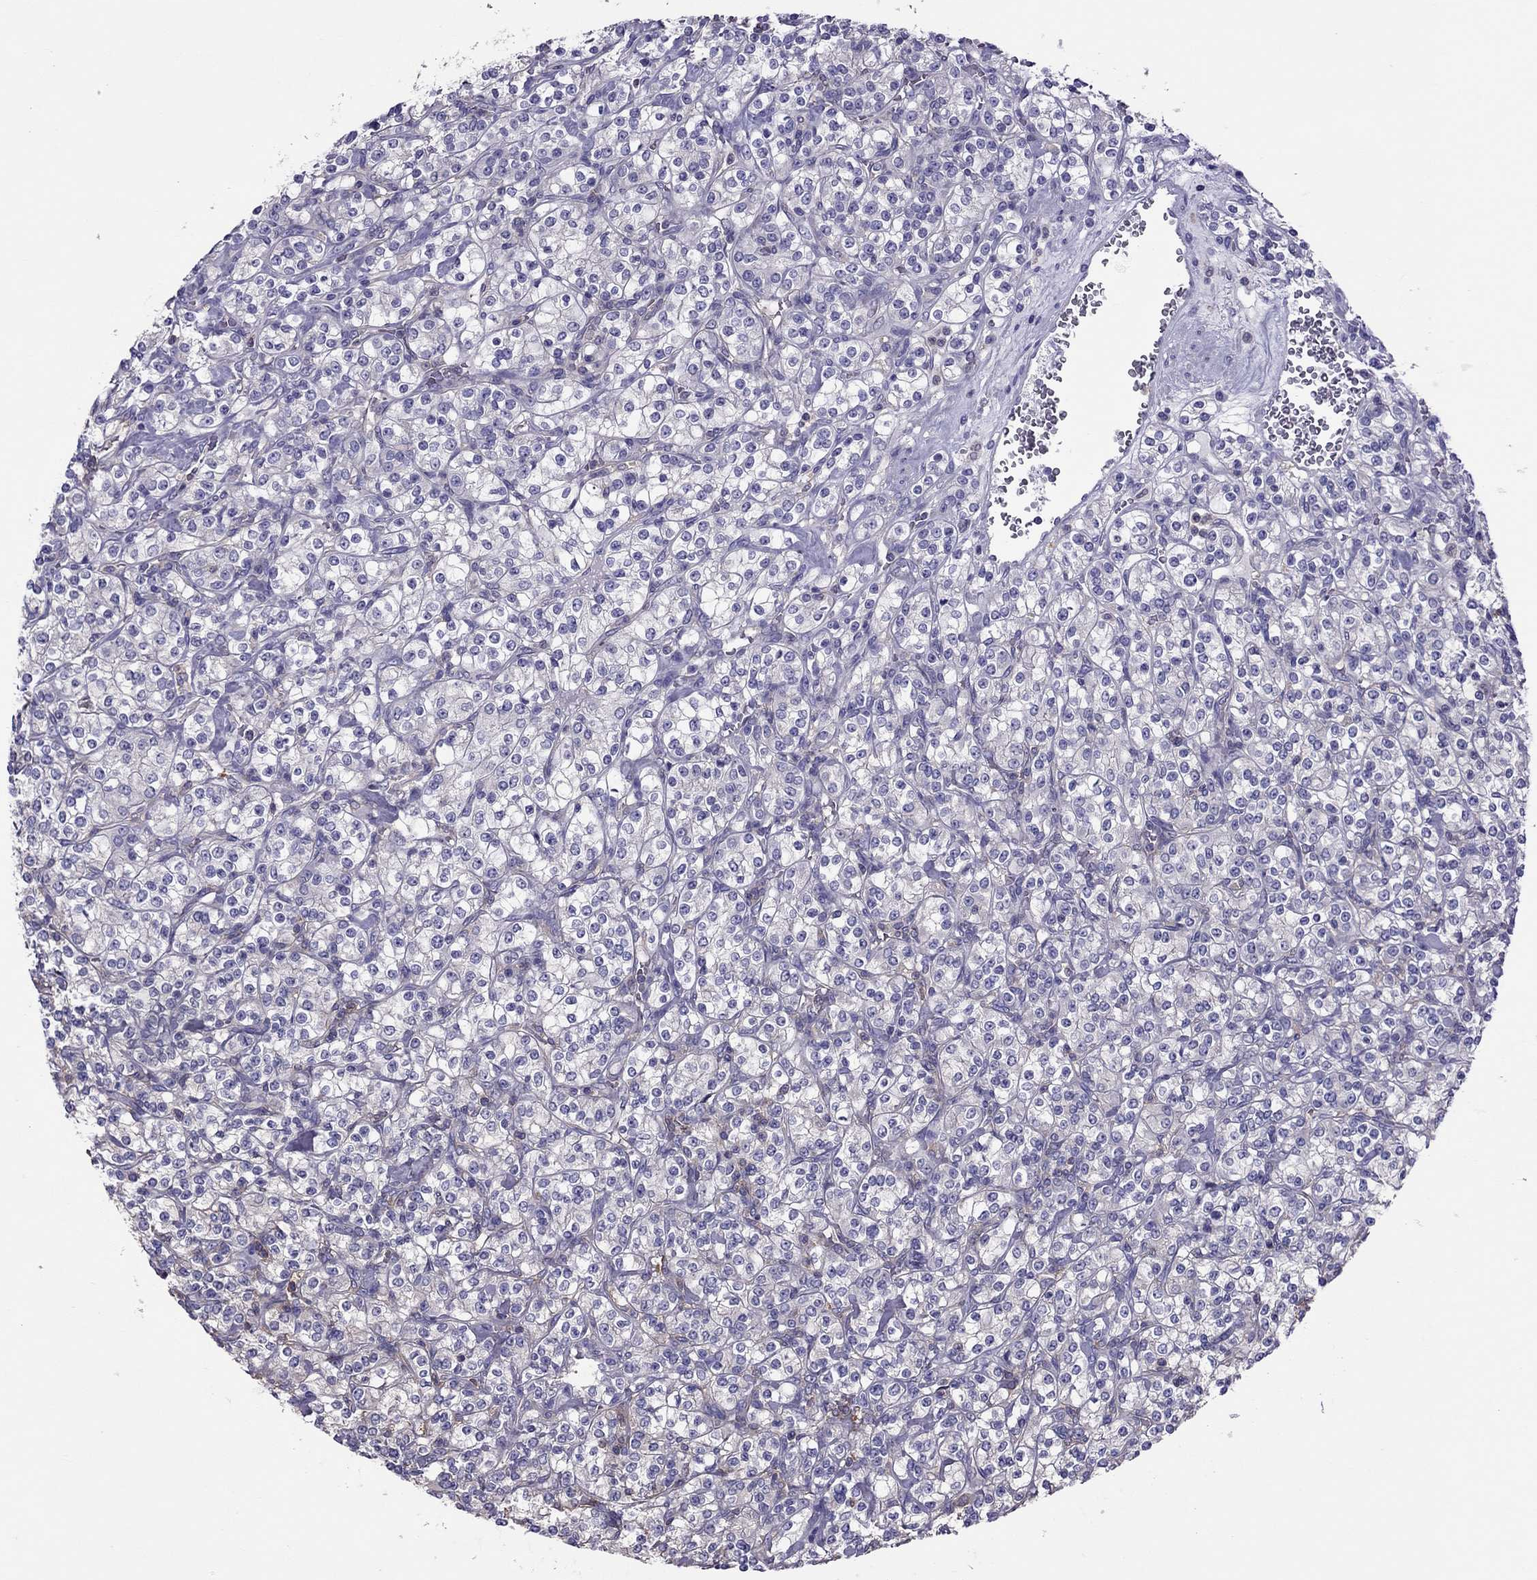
{"staining": {"intensity": "negative", "quantity": "none", "location": "none"}, "tissue": "renal cancer", "cell_type": "Tumor cells", "image_type": "cancer", "snomed": [{"axis": "morphology", "description": "Adenocarcinoma, NOS"}, {"axis": "topography", "description": "Kidney"}], "caption": "Photomicrograph shows no protein staining in tumor cells of renal cancer (adenocarcinoma) tissue.", "gene": "TEX22", "patient": {"sex": "male", "age": 77}}